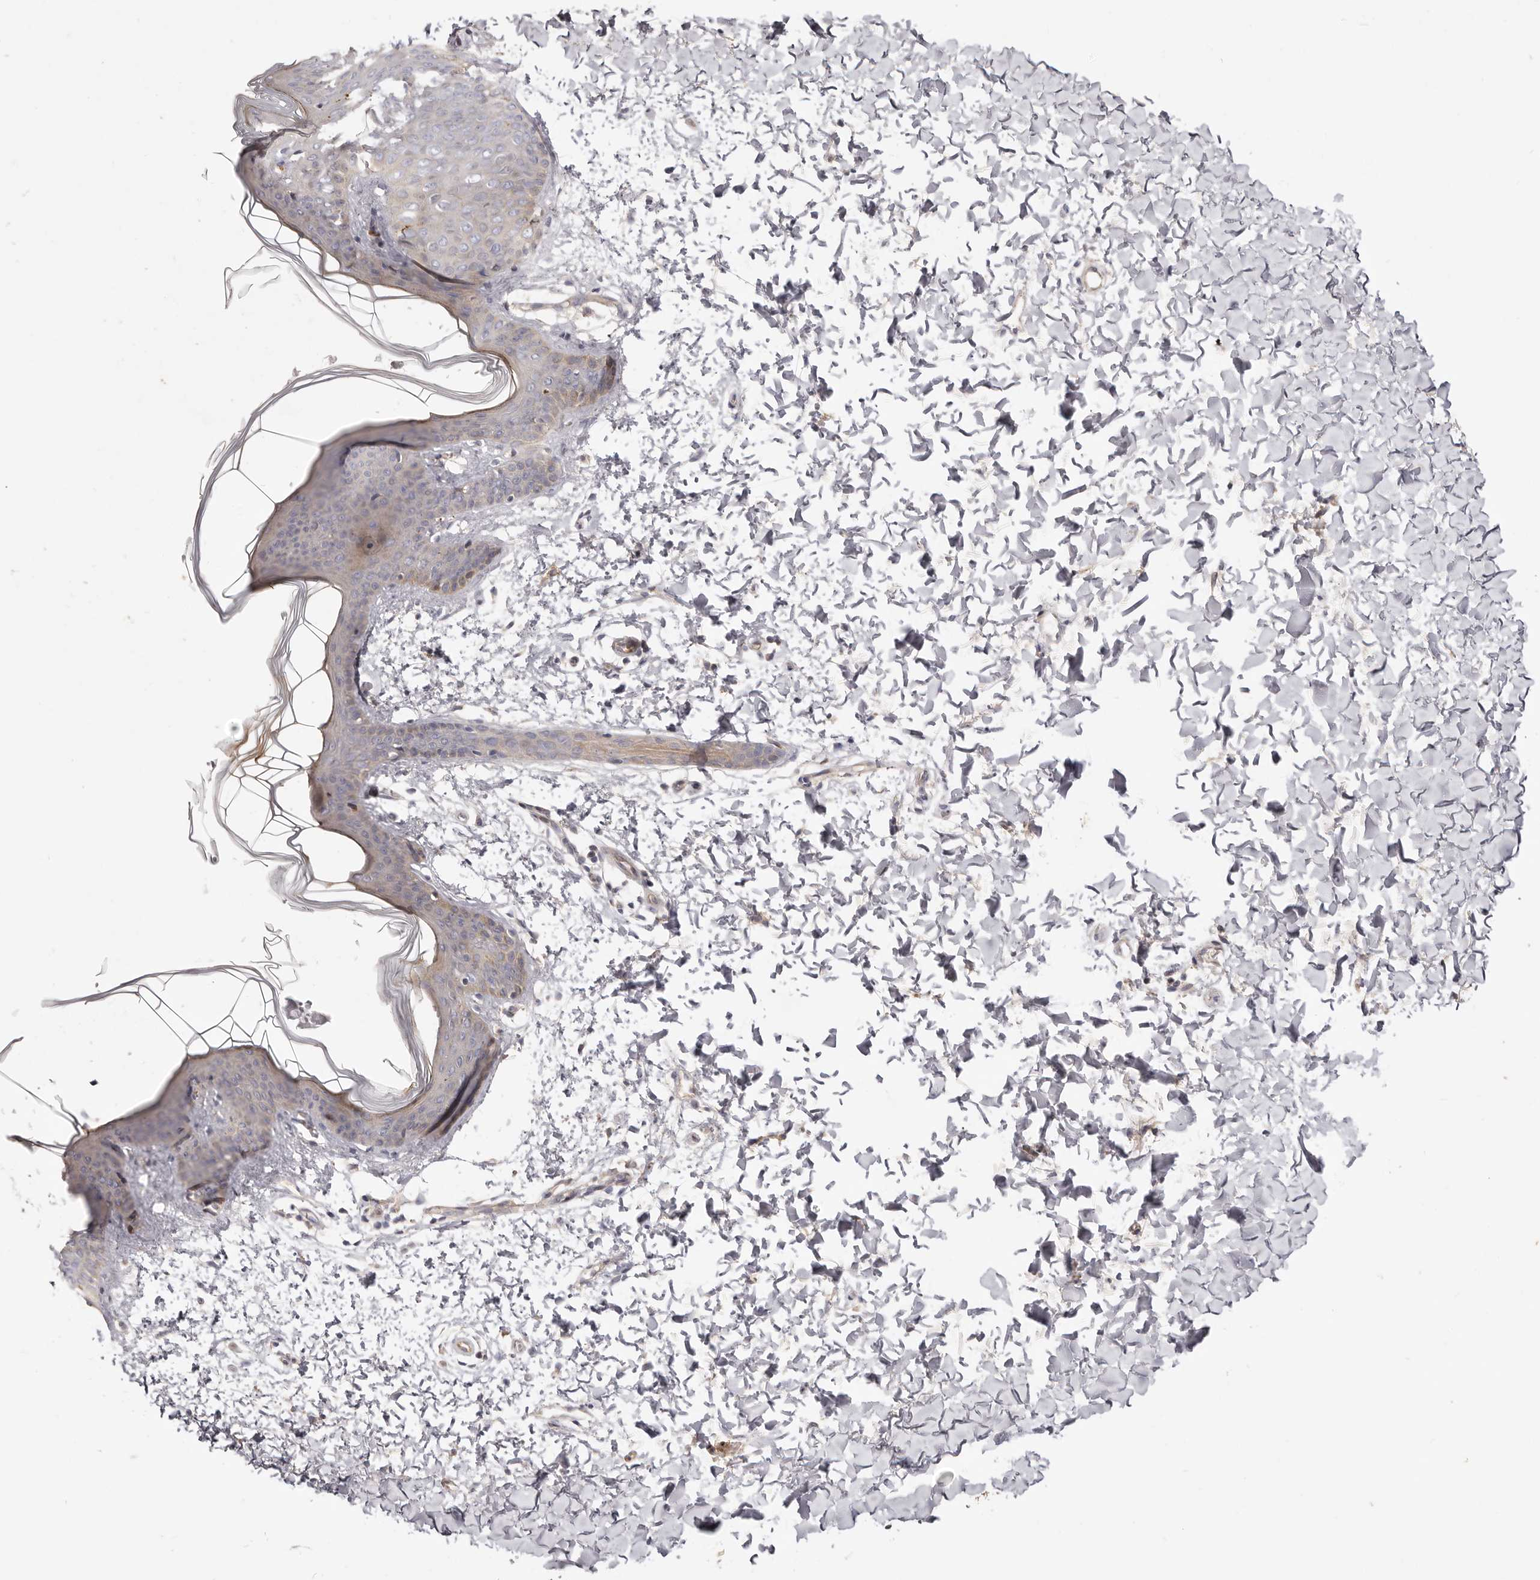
{"staining": {"intensity": "negative", "quantity": "none", "location": "none"}, "tissue": "skin", "cell_type": "Fibroblasts", "image_type": "normal", "snomed": [{"axis": "morphology", "description": "Normal tissue, NOS"}, {"axis": "topography", "description": "Skin"}], "caption": "IHC photomicrograph of benign skin: human skin stained with DAB (3,3'-diaminobenzidine) demonstrates no significant protein staining in fibroblasts.", "gene": "ADAMTS9", "patient": {"sex": "female", "age": 17}}